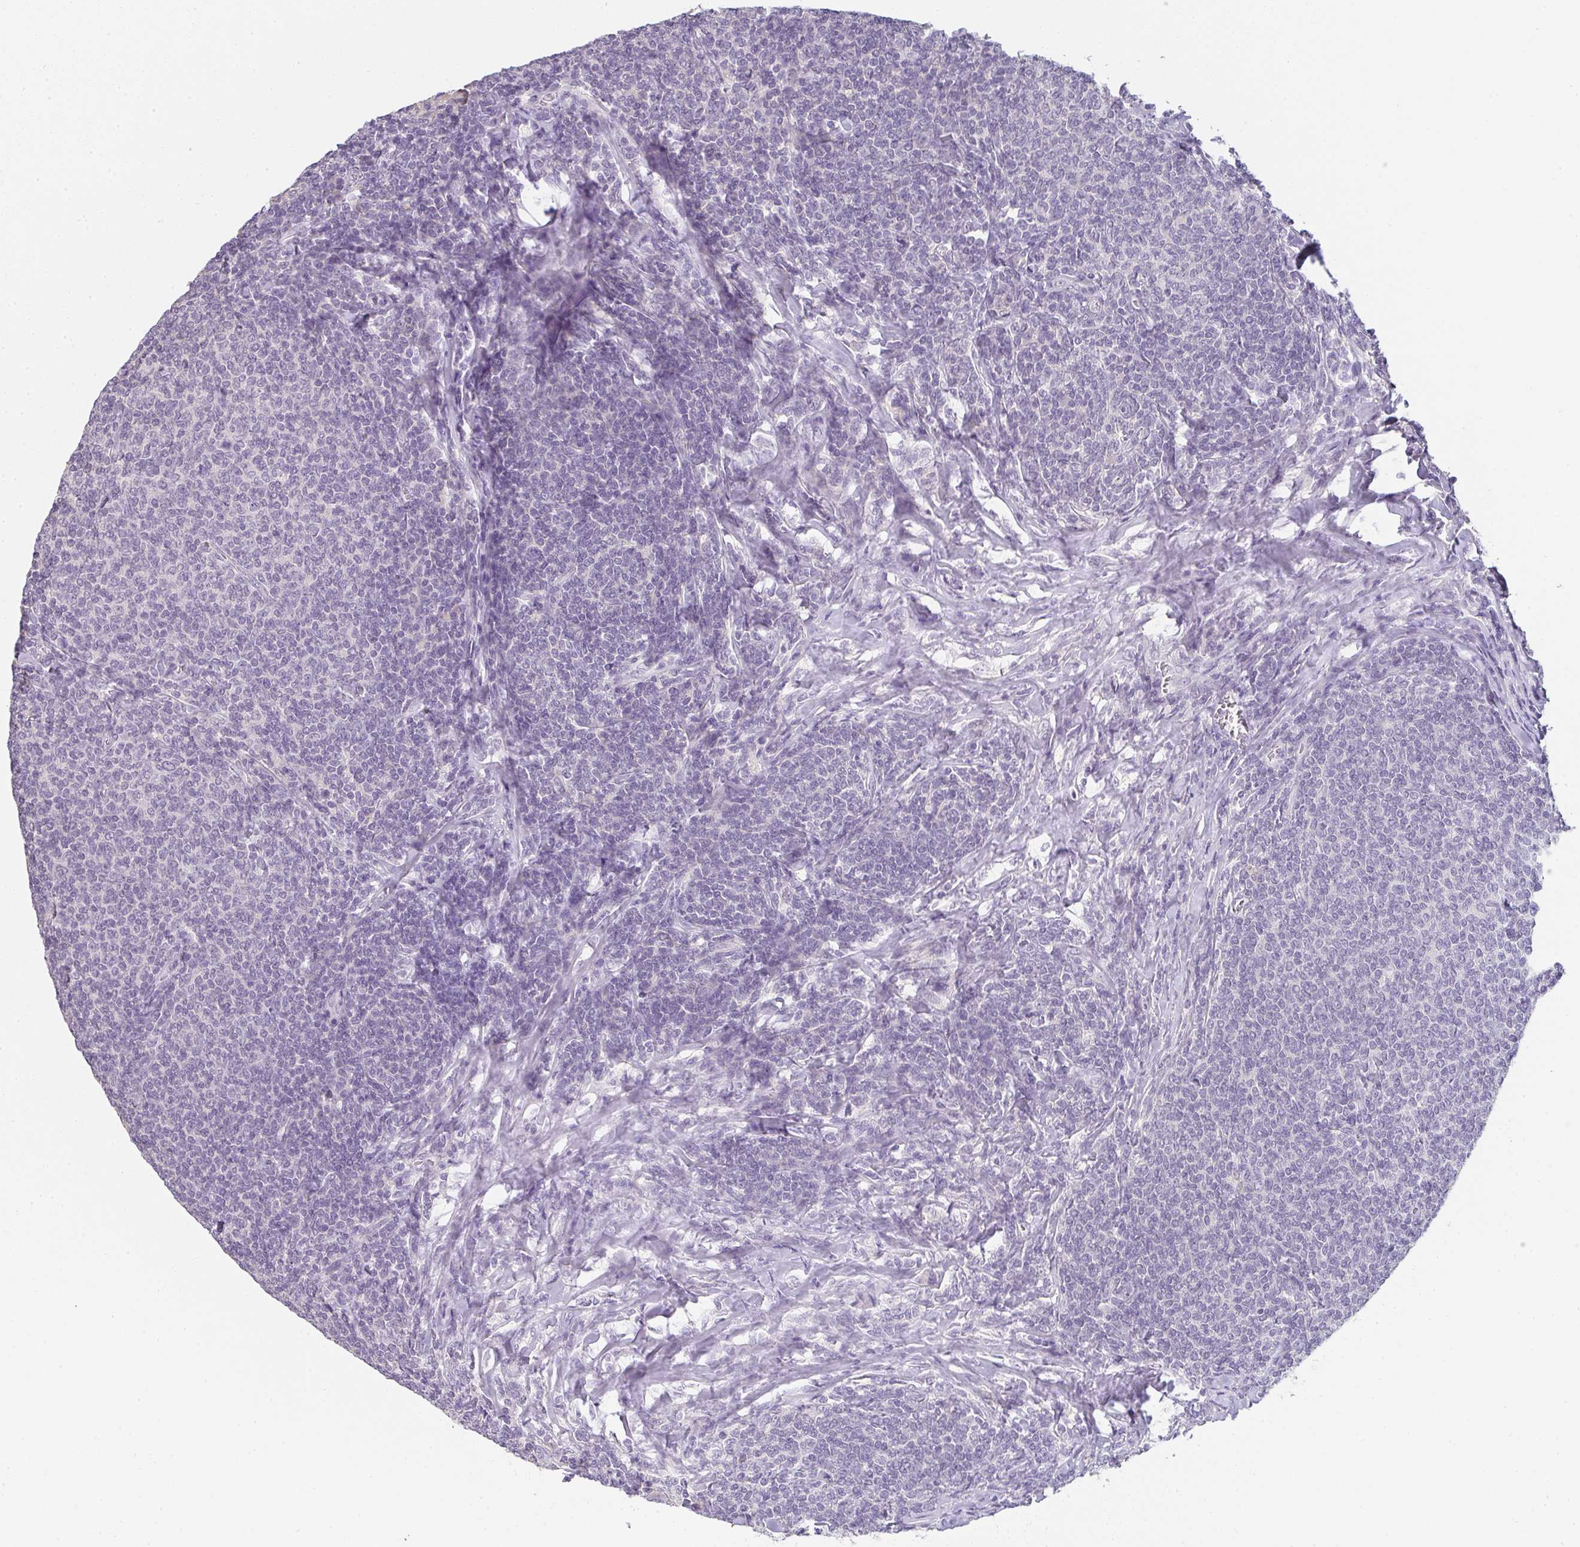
{"staining": {"intensity": "negative", "quantity": "none", "location": "none"}, "tissue": "lymphoma", "cell_type": "Tumor cells", "image_type": "cancer", "snomed": [{"axis": "morphology", "description": "Malignant lymphoma, non-Hodgkin's type, Low grade"}, {"axis": "topography", "description": "Lymph node"}], "caption": "This is an immunohistochemistry (IHC) image of human malignant lymphoma, non-Hodgkin's type (low-grade). There is no positivity in tumor cells.", "gene": "C1QTNF8", "patient": {"sex": "male", "age": 52}}